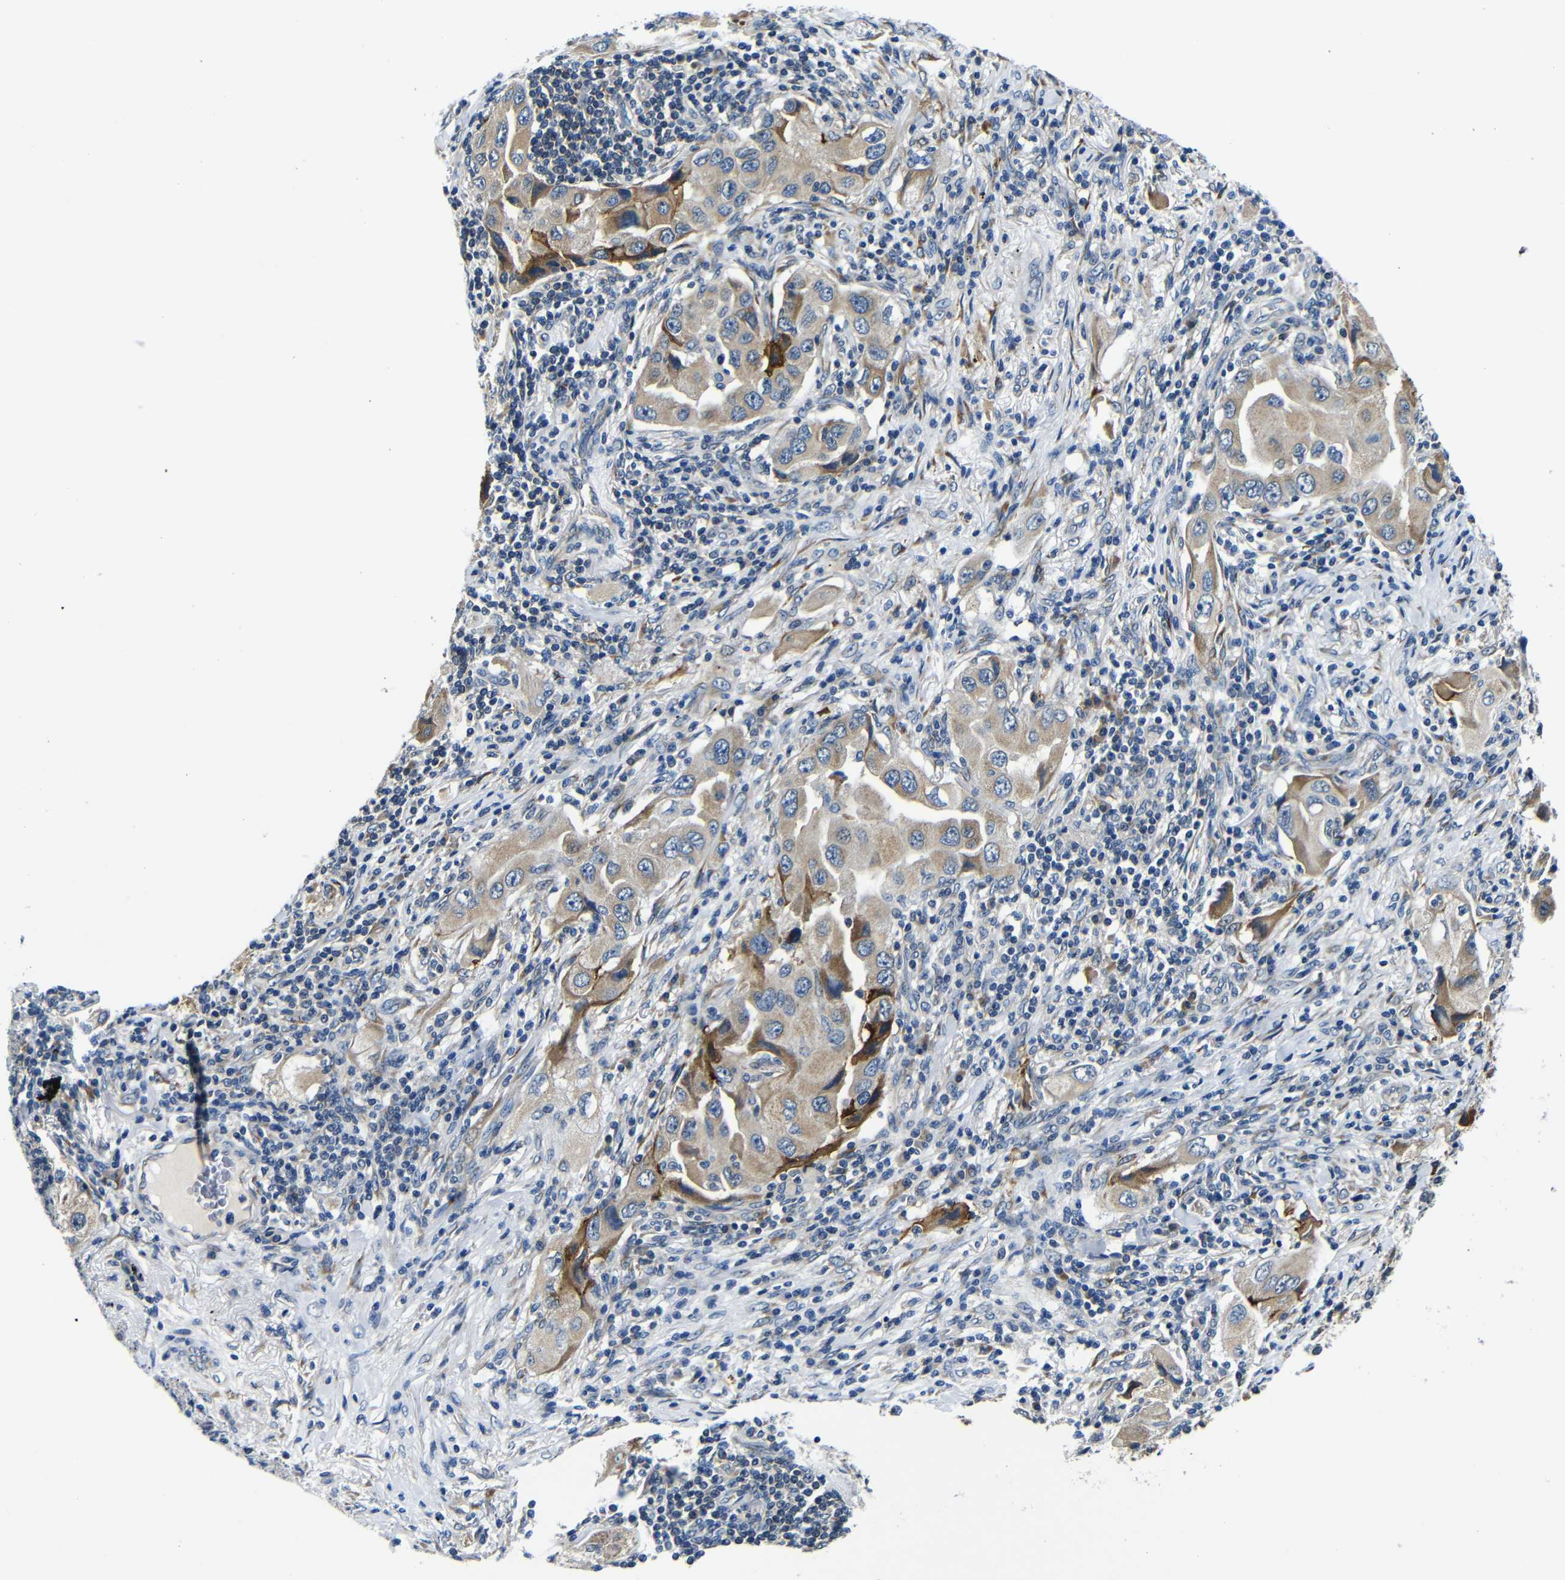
{"staining": {"intensity": "weak", "quantity": ">75%", "location": "cytoplasmic/membranous"}, "tissue": "lung cancer", "cell_type": "Tumor cells", "image_type": "cancer", "snomed": [{"axis": "morphology", "description": "Adenocarcinoma, NOS"}, {"axis": "topography", "description": "Lung"}], "caption": "Tumor cells display weak cytoplasmic/membranous staining in about >75% of cells in lung adenocarcinoma. The protein of interest is shown in brown color, while the nuclei are stained blue.", "gene": "FKBP14", "patient": {"sex": "female", "age": 65}}